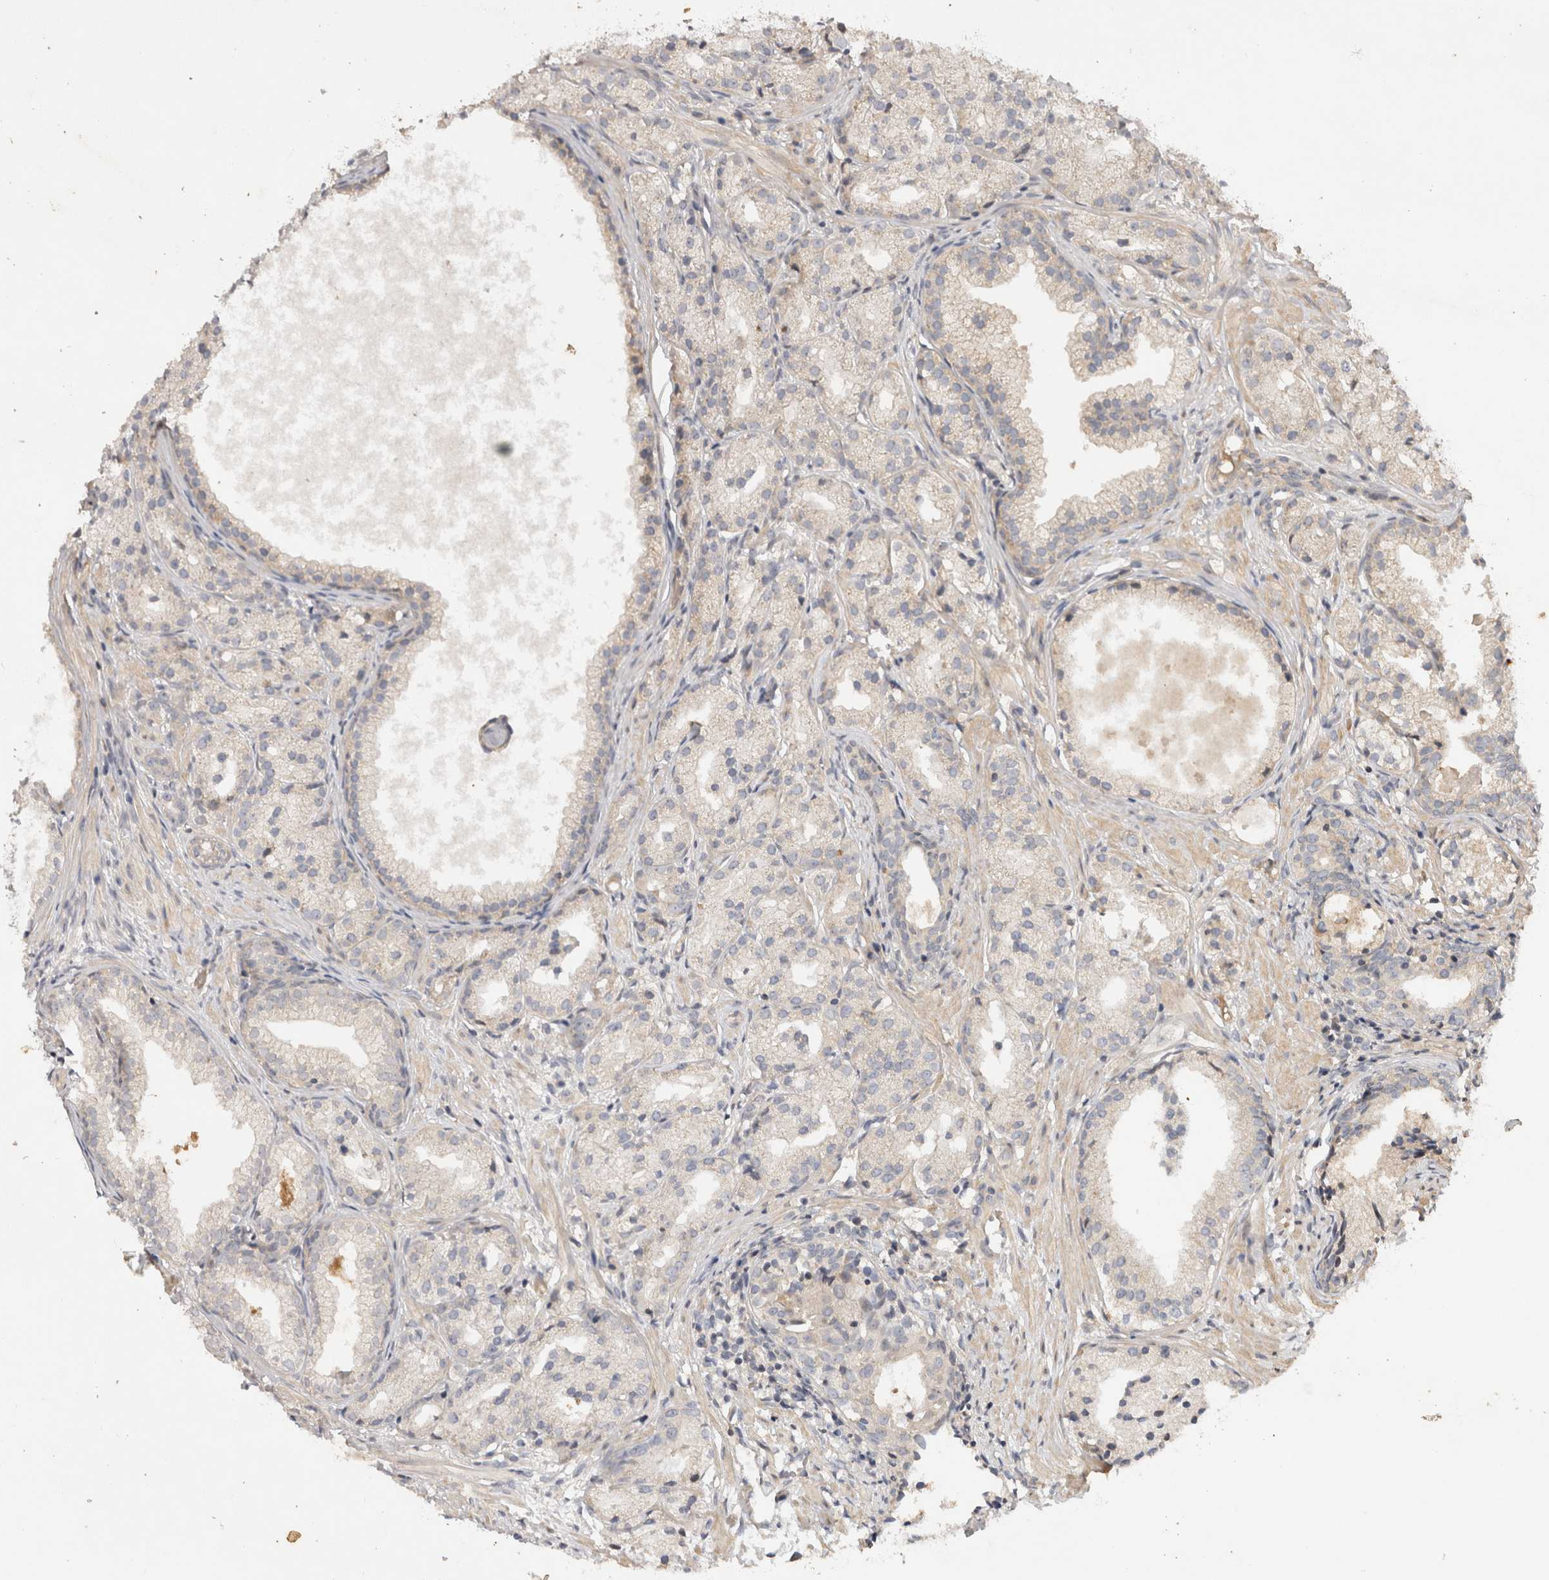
{"staining": {"intensity": "negative", "quantity": "none", "location": "none"}, "tissue": "prostate cancer", "cell_type": "Tumor cells", "image_type": "cancer", "snomed": [{"axis": "morphology", "description": "Adenocarcinoma, Low grade"}, {"axis": "topography", "description": "Prostate"}], "caption": "Immunohistochemistry image of neoplastic tissue: human prostate cancer (adenocarcinoma (low-grade)) stained with DAB (3,3'-diaminobenzidine) reveals no significant protein expression in tumor cells. (DAB (3,3'-diaminobenzidine) immunohistochemistry with hematoxylin counter stain).", "gene": "EIF2AK1", "patient": {"sex": "male", "age": 88}}